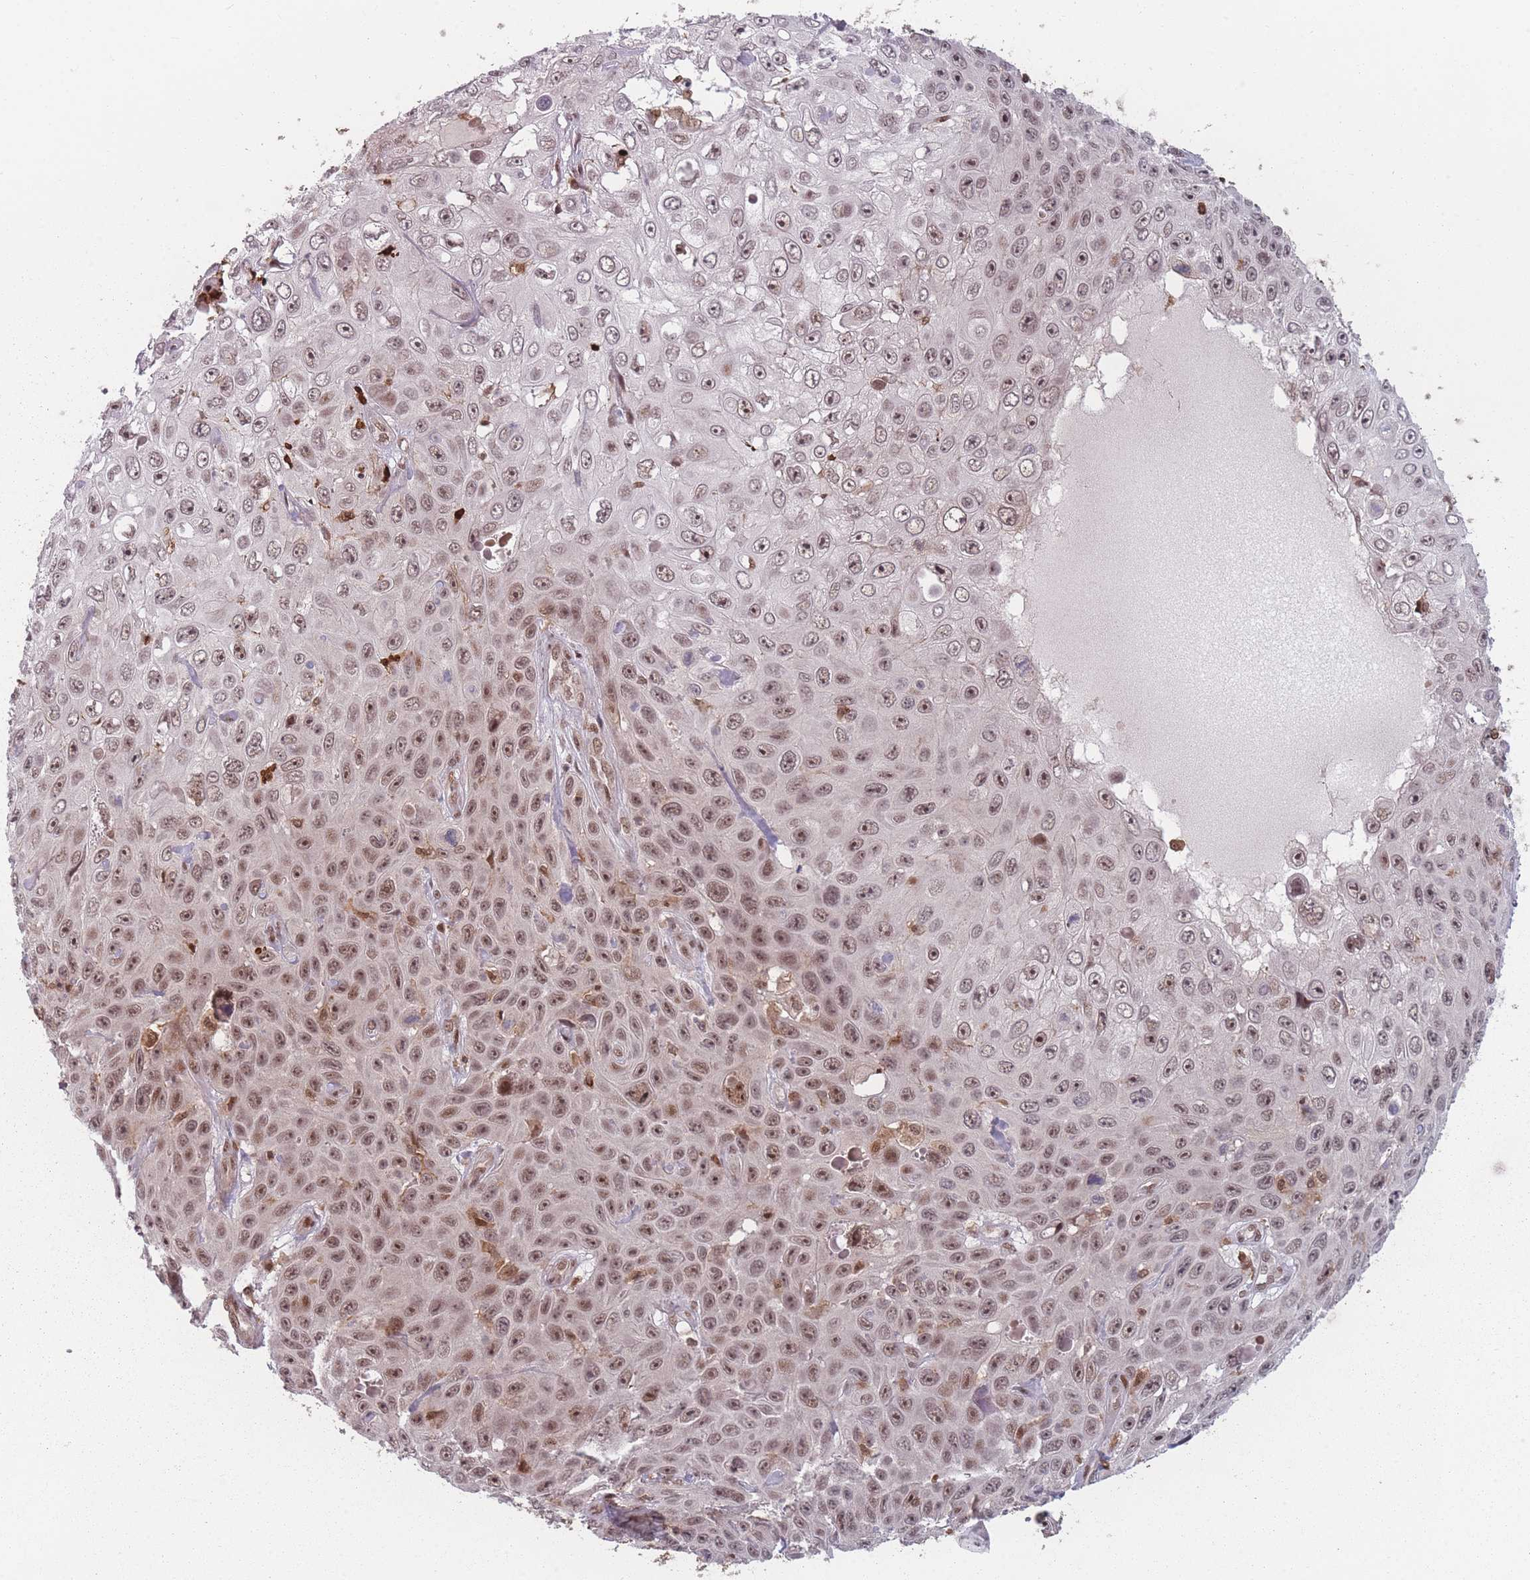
{"staining": {"intensity": "moderate", "quantity": ">75%", "location": "nuclear"}, "tissue": "skin cancer", "cell_type": "Tumor cells", "image_type": "cancer", "snomed": [{"axis": "morphology", "description": "Squamous cell carcinoma, NOS"}, {"axis": "topography", "description": "Skin"}], "caption": "Human skin squamous cell carcinoma stained for a protein (brown) shows moderate nuclear positive positivity in approximately >75% of tumor cells.", "gene": "WDR55", "patient": {"sex": "male", "age": 82}}